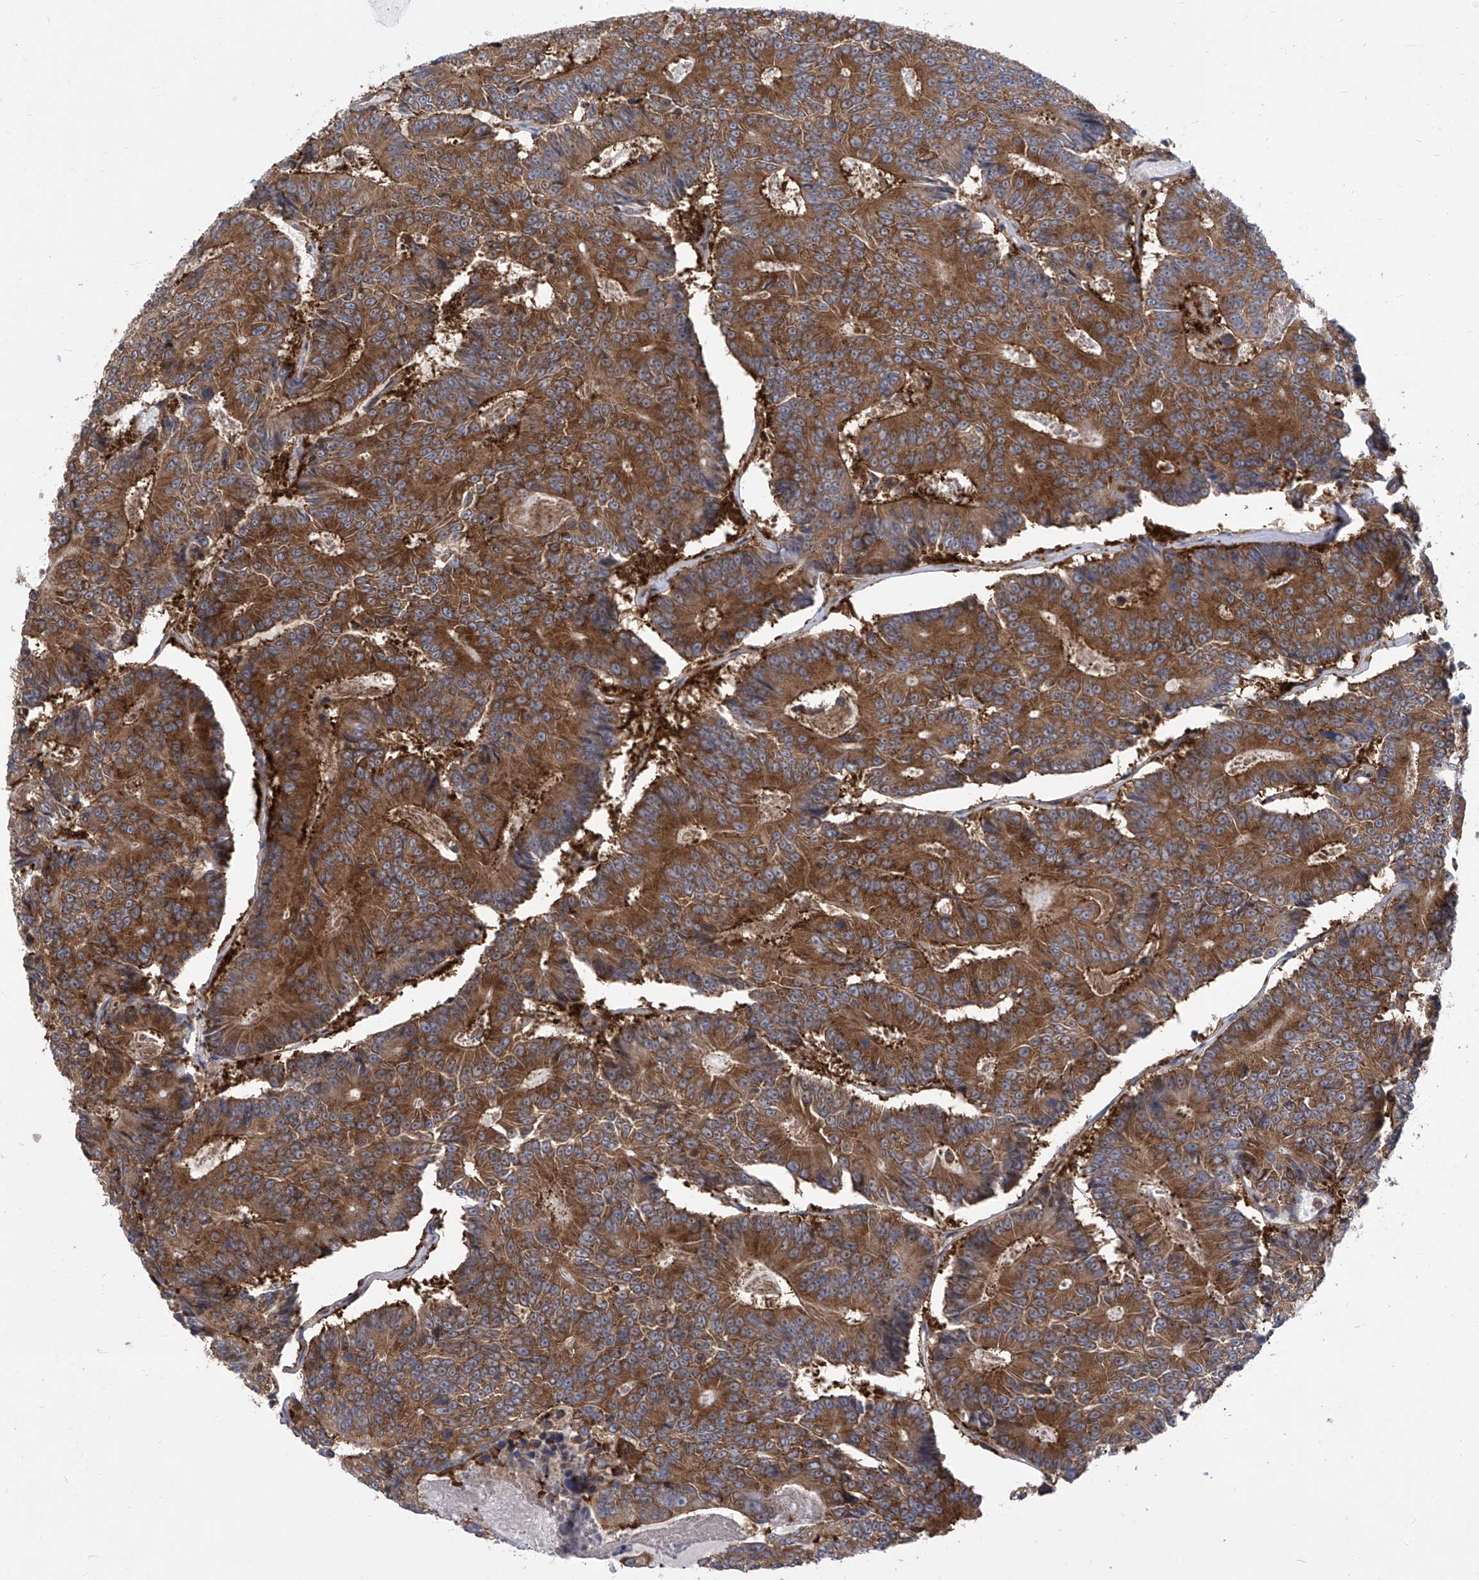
{"staining": {"intensity": "strong", "quantity": ">75%", "location": "cytoplasmic/membranous"}, "tissue": "colorectal cancer", "cell_type": "Tumor cells", "image_type": "cancer", "snomed": [{"axis": "morphology", "description": "Adenocarcinoma, NOS"}, {"axis": "topography", "description": "Colon"}], "caption": "A micrograph of colorectal adenocarcinoma stained for a protein exhibits strong cytoplasmic/membranous brown staining in tumor cells.", "gene": "EIF3M", "patient": {"sex": "male", "age": 83}}